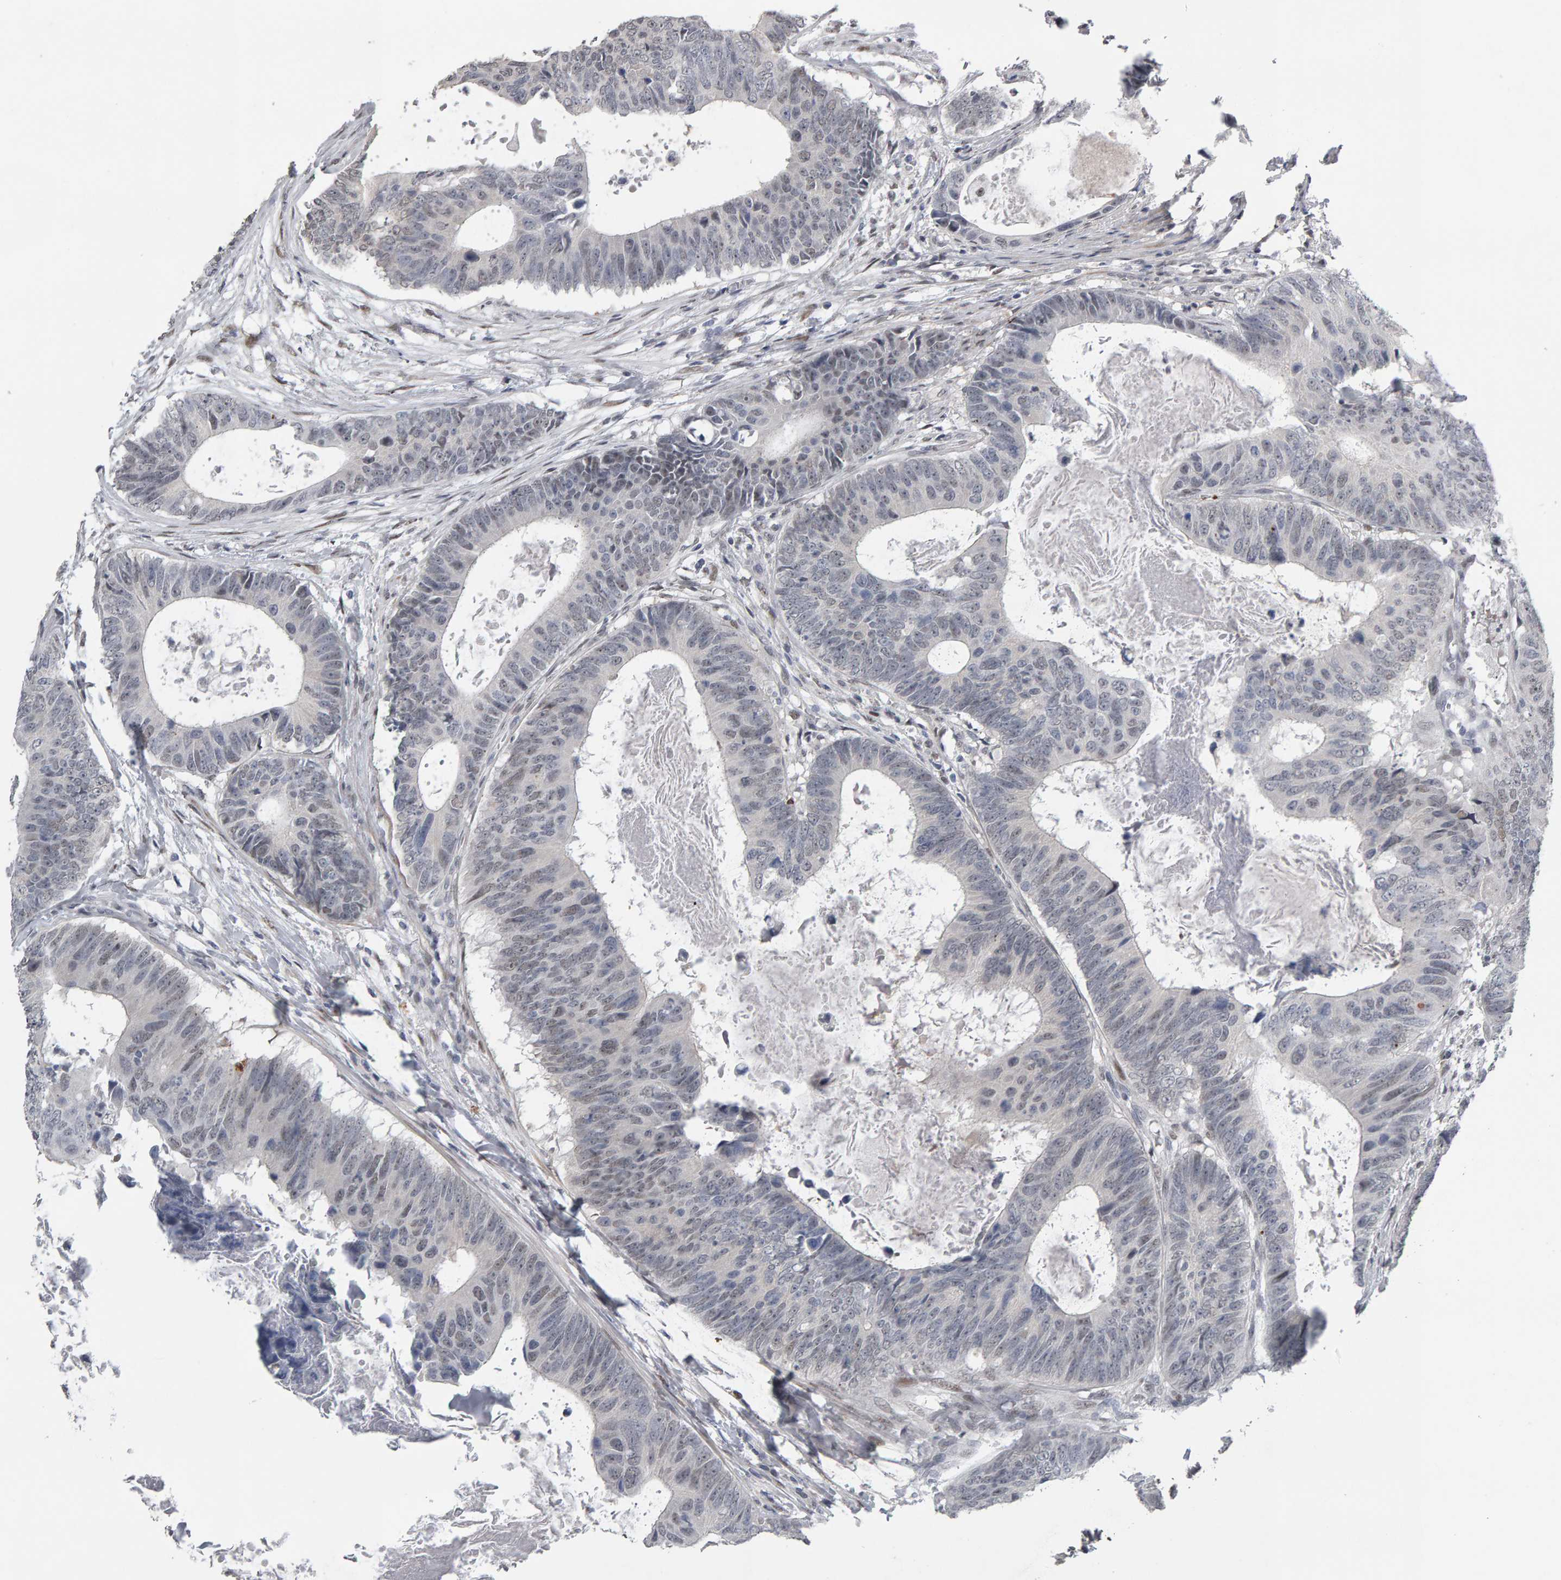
{"staining": {"intensity": "weak", "quantity": "<25%", "location": "nuclear"}, "tissue": "colorectal cancer", "cell_type": "Tumor cells", "image_type": "cancer", "snomed": [{"axis": "morphology", "description": "Adenocarcinoma, NOS"}, {"axis": "topography", "description": "Colon"}], "caption": "An immunohistochemistry photomicrograph of adenocarcinoma (colorectal) is shown. There is no staining in tumor cells of adenocarcinoma (colorectal). The staining is performed using DAB (3,3'-diaminobenzidine) brown chromogen with nuclei counter-stained in using hematoxylin.", "gene": "IPO8", "patient": {"sex": "male", "age": 56}}